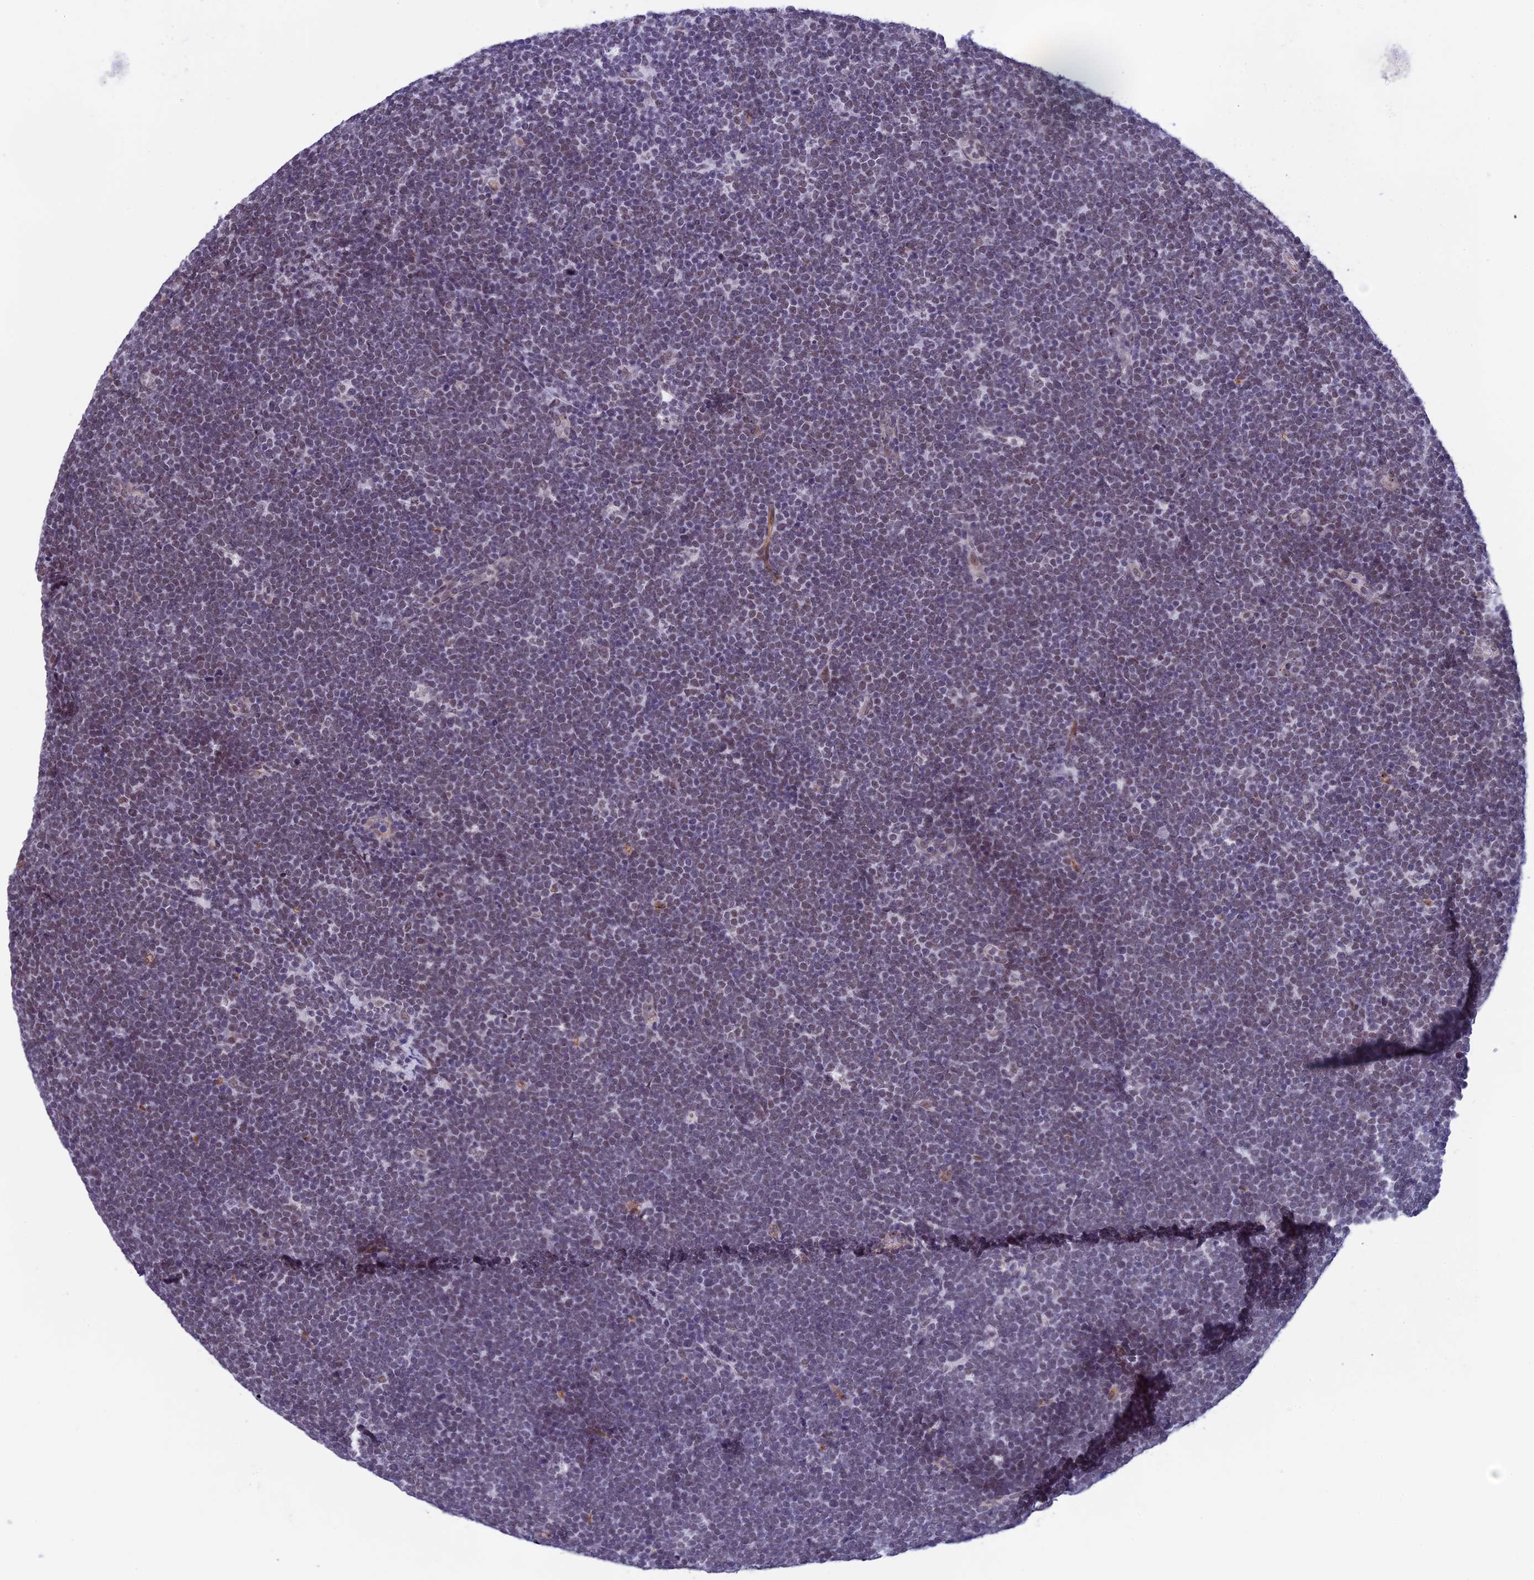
{"staining": {"intensity": "weak", "quantity": "25%-75%", "location": "nuclear"}, "tissue": "lymphoma", "cell_type": "Tumor cells", "image_type": "cancer", "snomed": [{"axis": "morphology", "description": "Malignant lymphoma, non-Hodgkin's type, High grade"}, {"axis": "topography", "description": "Lymph node"}], "caption": "Immunohistochemical staining of malignant lymphoma, non-Hodgkin's type (high-grade) displays weak nuclear protein positivity in about 25%-75% of tumor cells. The staining was performed using DAB (3,3'-diaminobenzidine) to visualize the protein expression in brown, while the nuclei were stained in blue with hematoxylin (Magnification: 20x).", "gene": "NIPBL", "patient": {"sex": "male", "age": 13}}